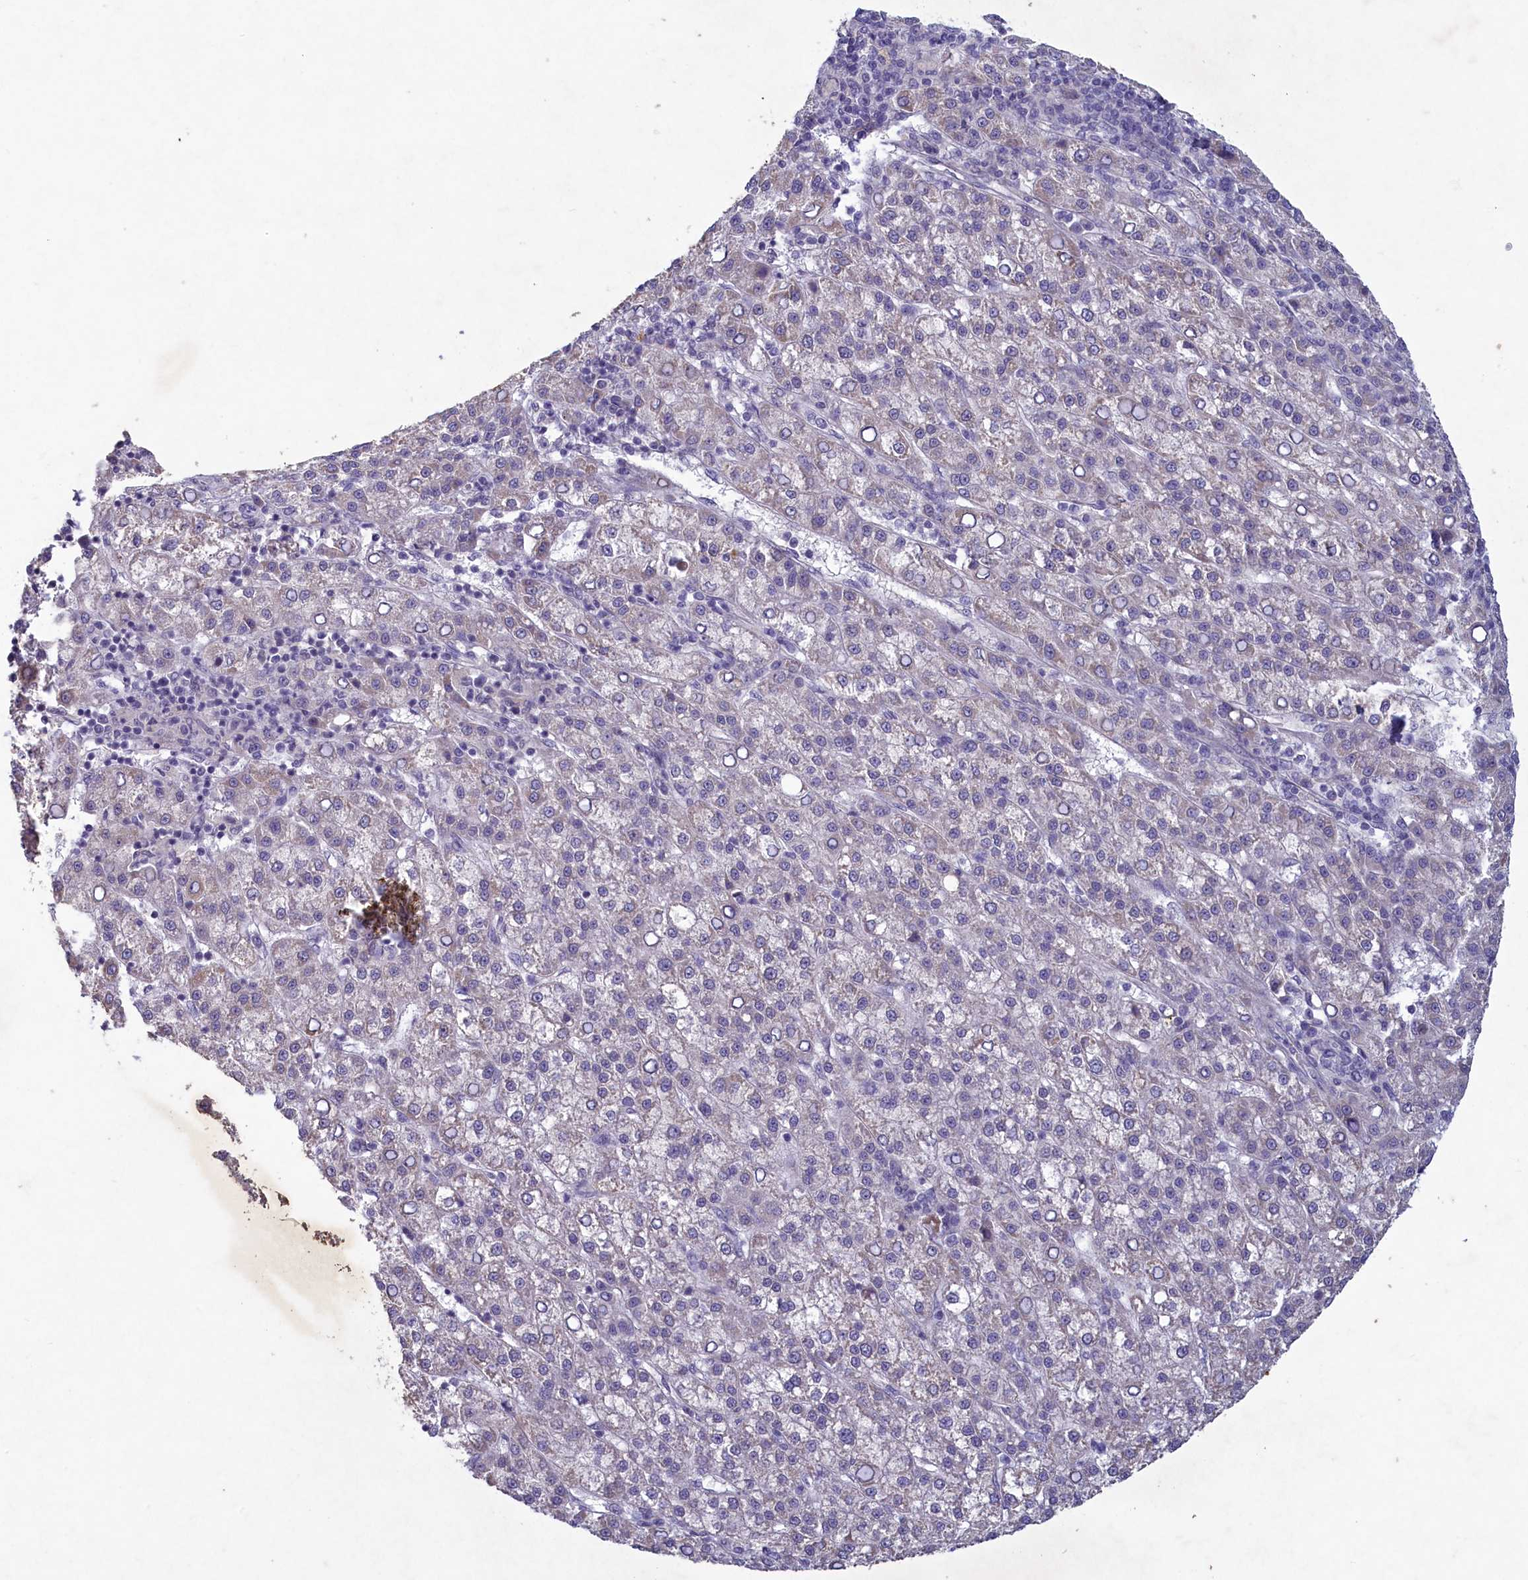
{"staining": {"intensity": "weak", "quantity": "25%-75%", "location": "cytoplasmic/membranous"}, "tissue": "liver cancer", "cell_type": "Tumor cells", "image_type": "cancer", "snomed": [{"axis": "morphology", "description": "Carcinoma, Hepatocellular, NOS"}, {"axis": "topography", "description": "Liver"}], "caption": "Protein staining of liver hepatocellular carcinoma tissue displays weak cytoplasmic/membranous positivity in approximately 25%-75% of tumor cells.", "gene": "PLEKHG6", "patient": {"sex": "female", "age": 58}}